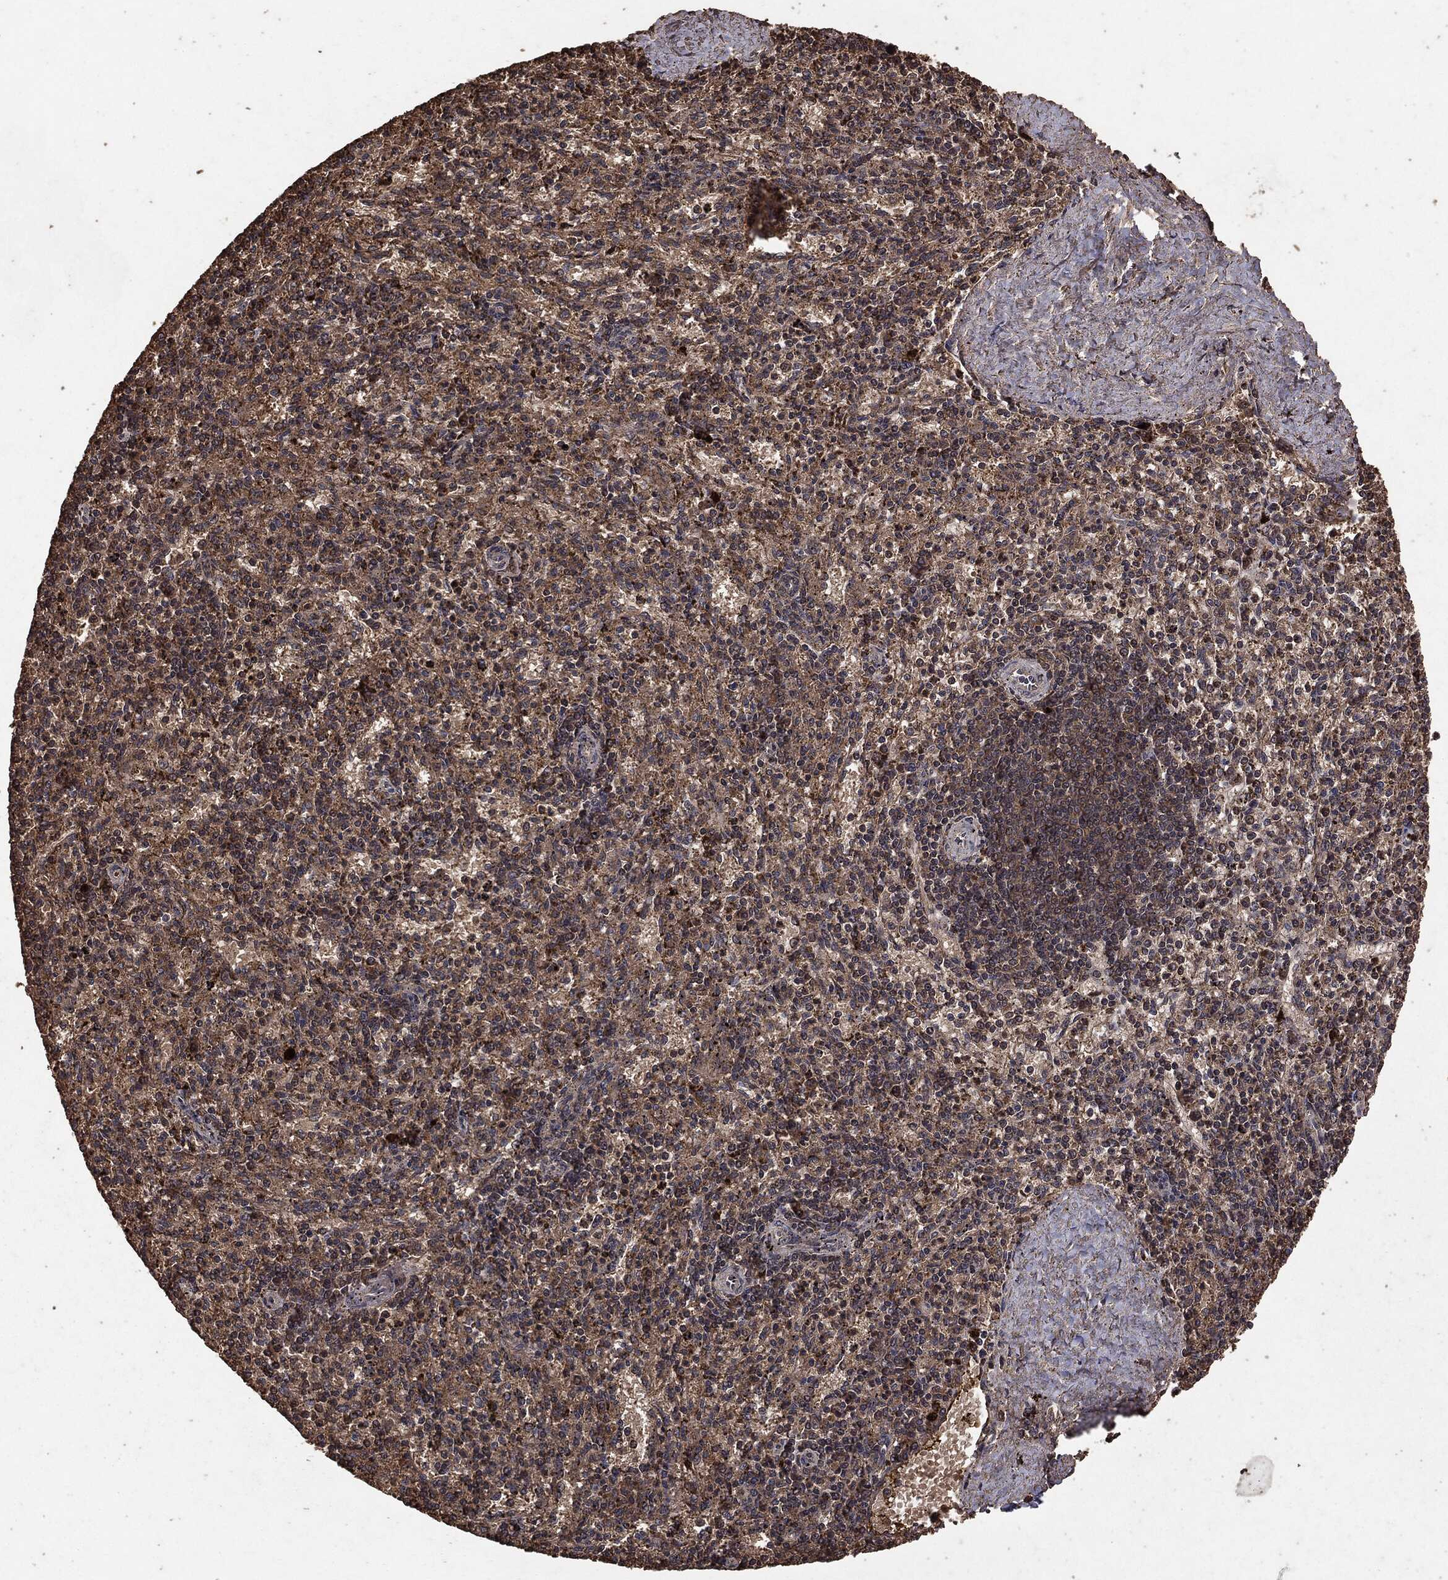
{"staining": {"intensity": "weak", "quantity": "25%-75%", "location": "cytoplasmic/membranous"}, "tissue": "spleen", "cell_type": "Cells in red pulp", "image_type": "normal", "snomed": [{"axis": "morphology", "description": "Normal tissue, NOS"}, {"axis": "topography", "description": "Spleen"}], "caption": "Brown immunohistochemical staining in benign spleen displays weak cytoplasmic/membranous expression in about 25%-75% of cells in red pulp. Using DAB (3,3'-diaminobenzidine) (brown) and hematoxylin (blue) stains, captured at high magnification using brightfield microscopy.", "gene": "NME1", "patient": {"sex": "female", "age": 37}}